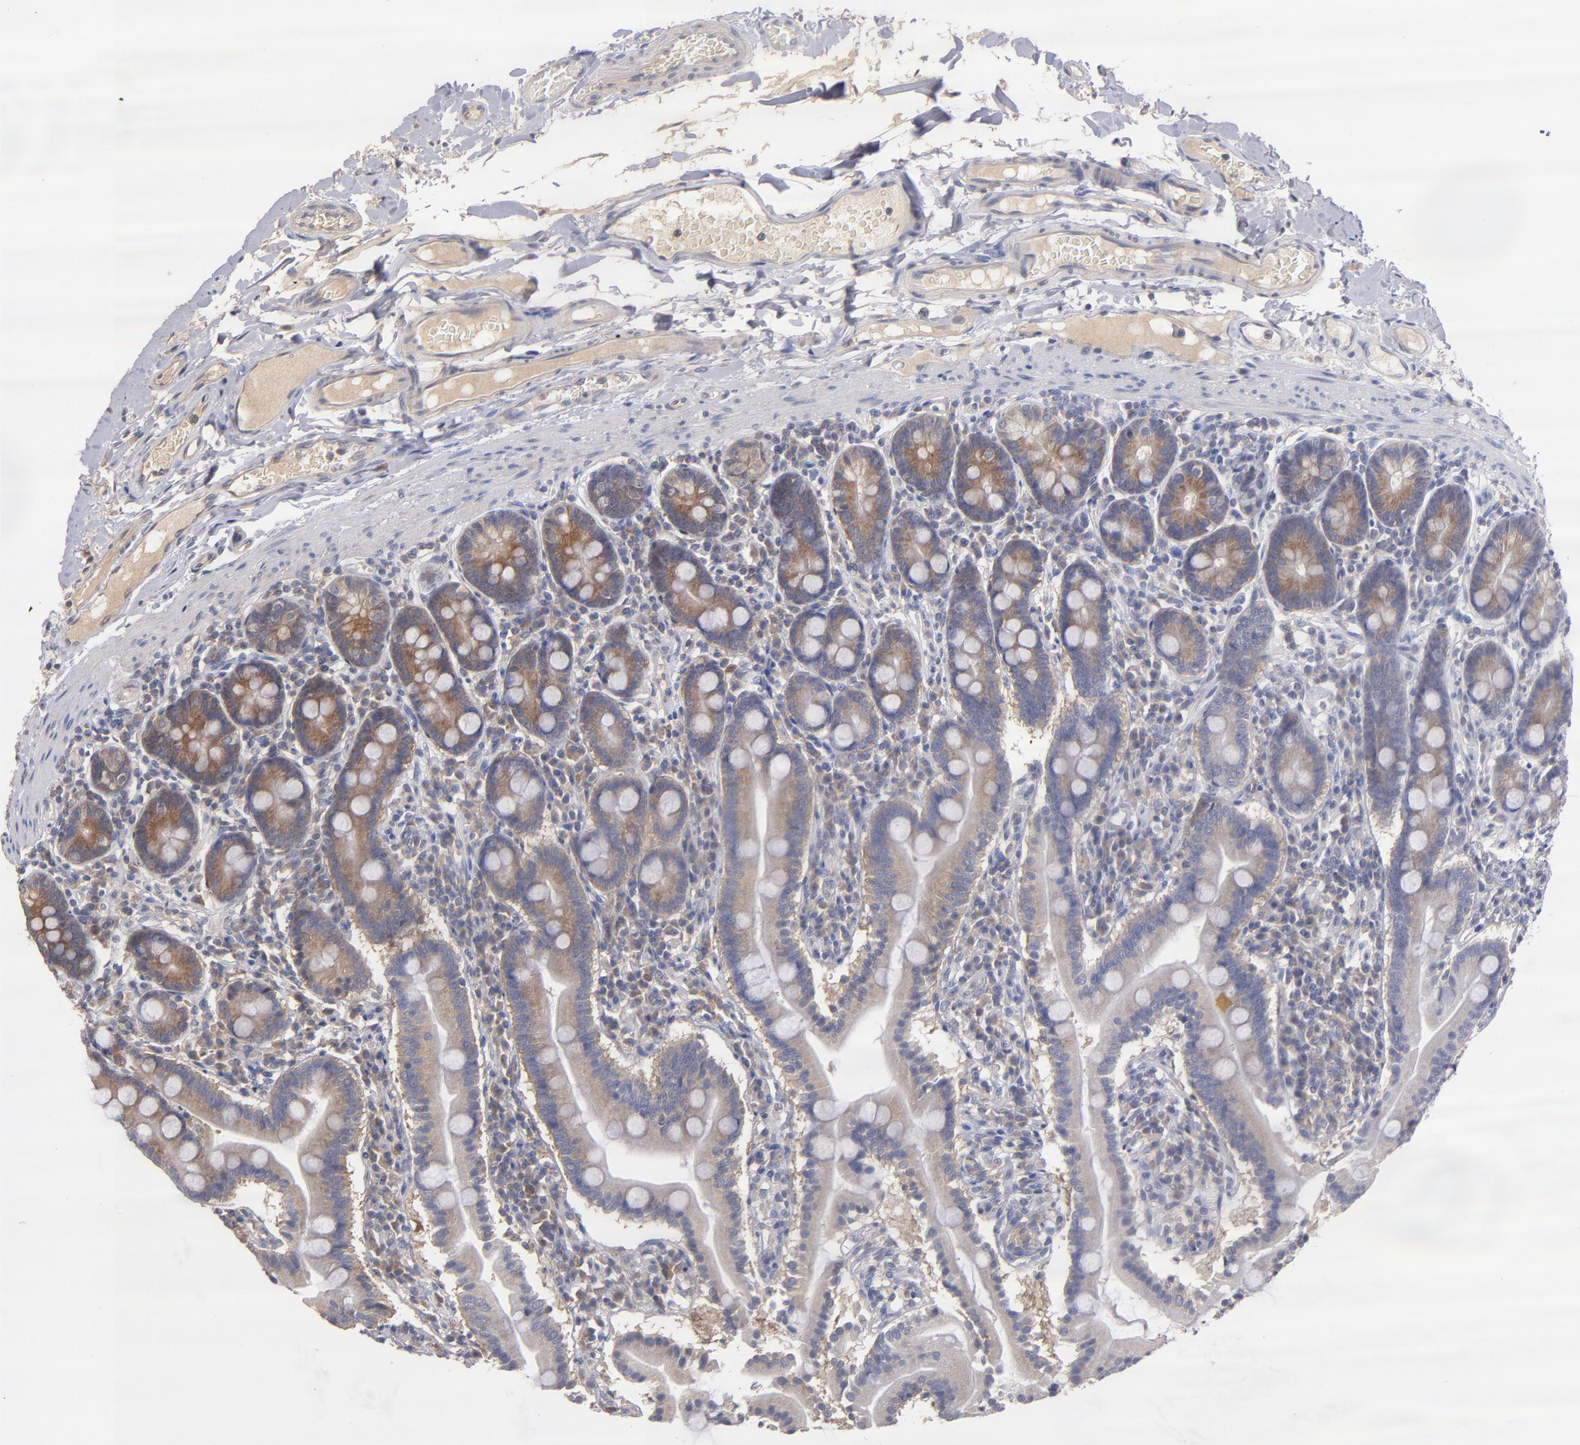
{"staining": {"intensity": "moderate", "quantity": ">75%", "location": "cytoplasmic/membranous"}, "tissue": "duodenum", "cell_type": "Glandular cells", "image_type": "normal", "snomed": [{"axis": "morphology", "description": "Normal tissue, NOS"}, {"axis": "topography", "description": "Duodenum"}], "caption": "Immunohistochemistry of normal human duodenum demonstrates medium levels of moderate cytoplasmic/membranous expression in about >75% of glandular cells. The staining was performed using DAB, with brown indicating positive protein expression. Nuclei are stained blue with hematoxylin.", "gene": "UPF3B", "patient": {"sex": "male", "age": 50}}